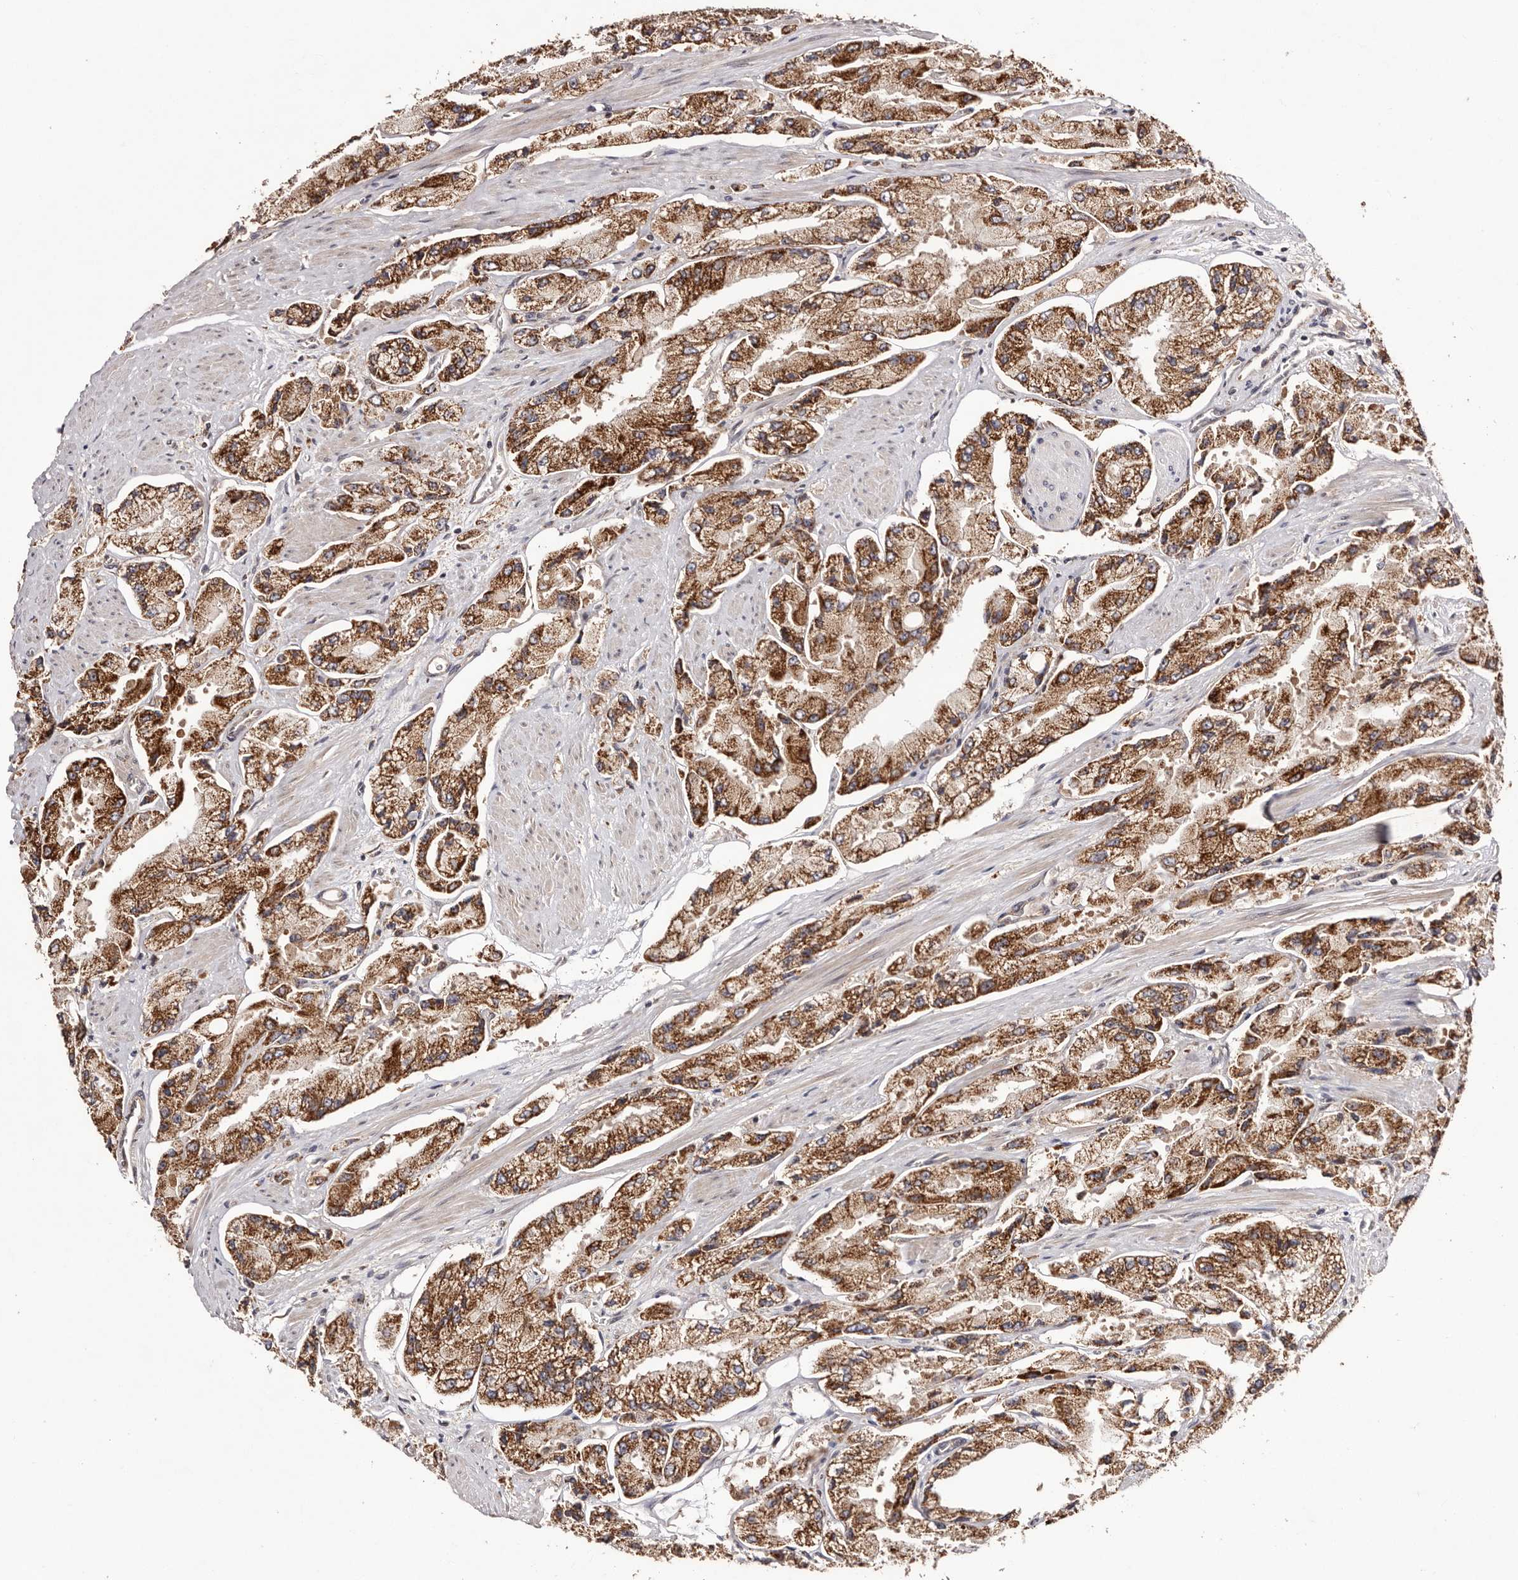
{"staining": {"intensity": "strong", "quantity": ">75%", "location": "cytoplasmic/membranous"}, "tissue": "prostate cancer", "cell_type": "Tumor cells", "image_type": "cancer", "snomed": [{"axis": "morphology", "description": "Adenocarcinoma, High grade"}, {"axis": "topography", "description": "Prostate"}], "caption": "Prostate high-grade adenocarcinoma tissue displays strong cytoplasmic/membranous staining in approximately >75% of tumor cells", "gene": "EGR3", "patient": {"sex": "male", "age": 58}}